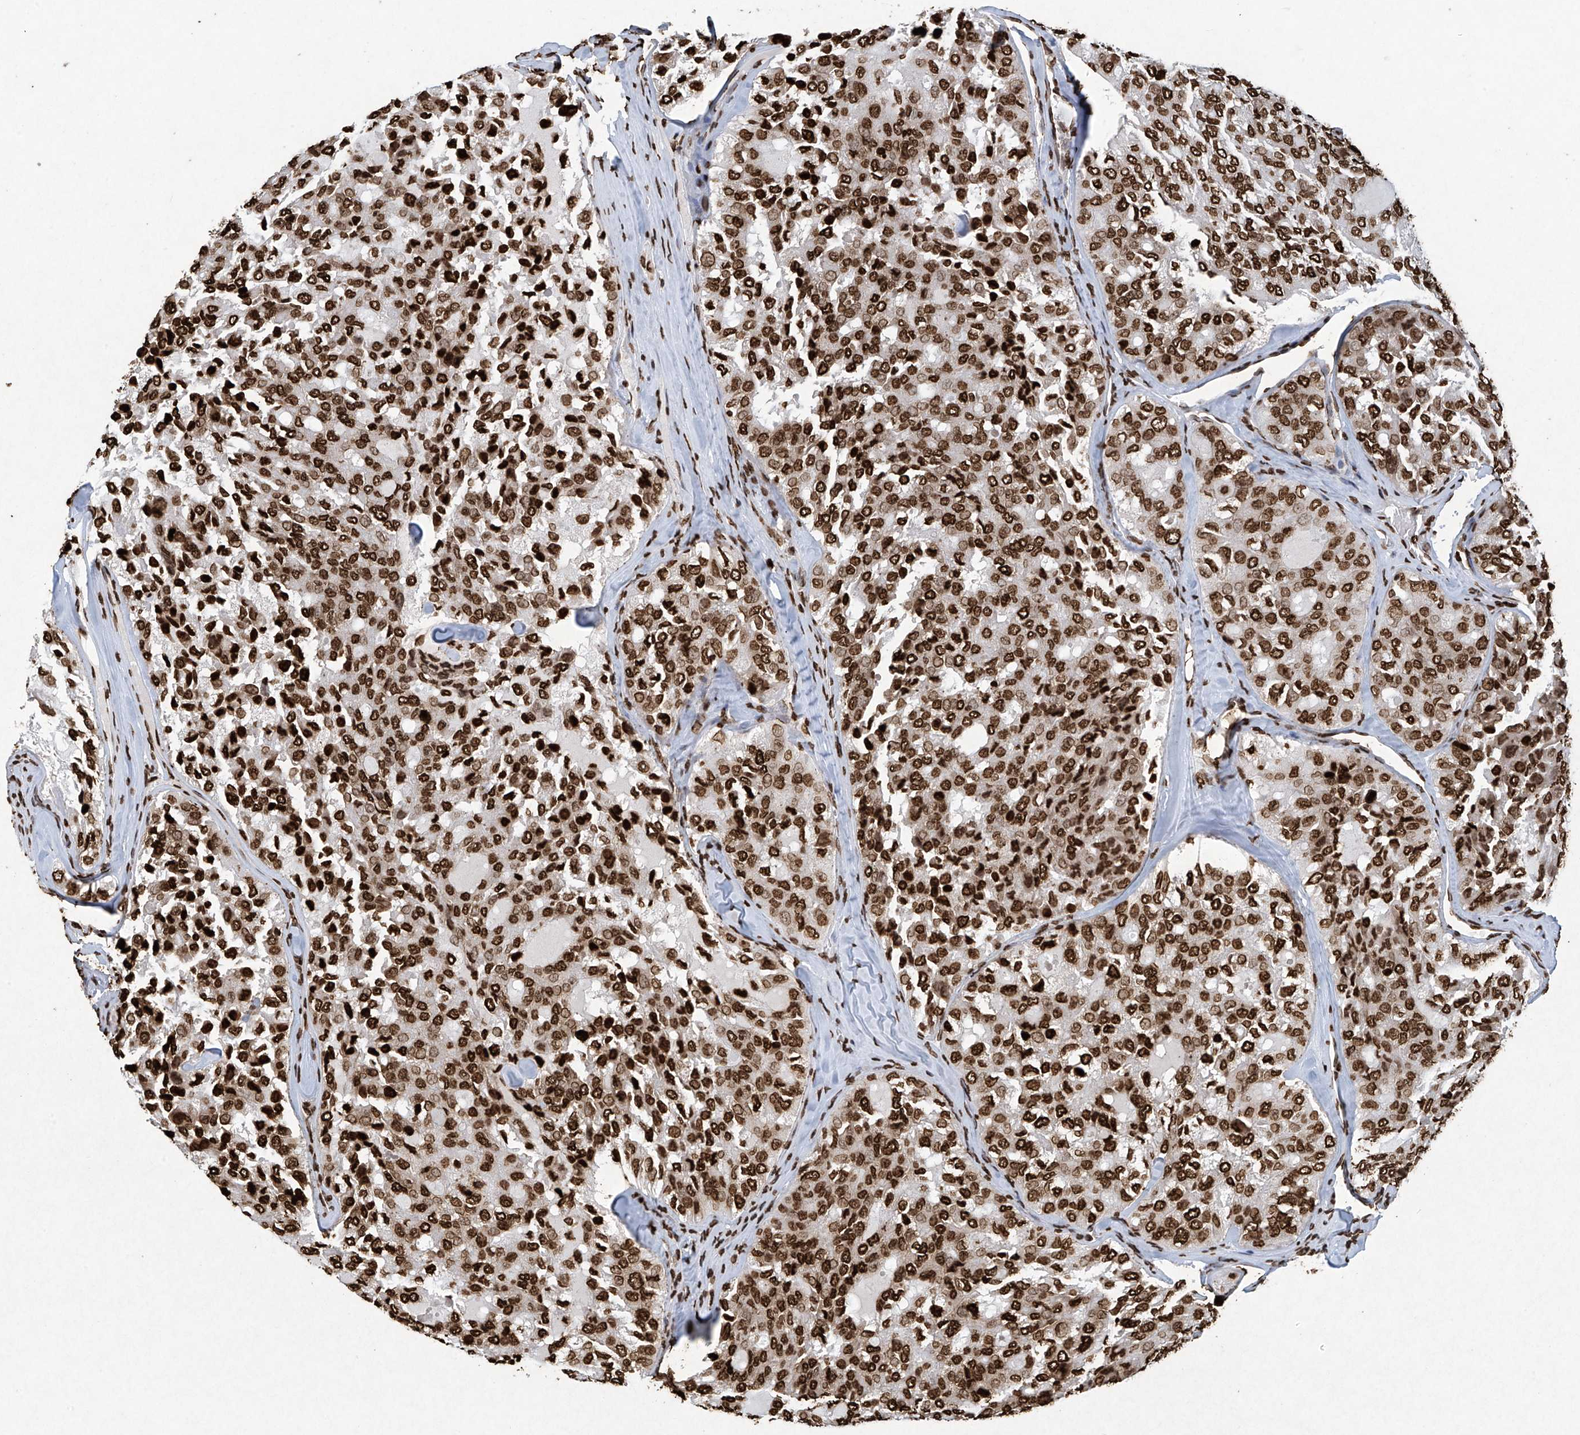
{"staining": {"intensity": "strong", "quantity": ">75%", "location": "nuclear"}, "tissue": "thyroid cancer", "cell_type": "Tumor cells", "image_type": "cancer", "snomed": [{"axis": "morphology", "description": "Follicular adenoma carcinoma, NOS"}, {"axis": "topography", "description": "Thyroid gland"}], "caption": "Thyroid follicular adenoma carcinoma was stained to show a protein in brown. There is high levels of strong nuclear positivity in about >75% of tumor cells. The protein is stained brown, and the nuclei are stained in blue (DAB IHC with brightfield microscopy, high magnification).", "gene": "H3-3A", "patient": {"sex": "male", "age": 75}}